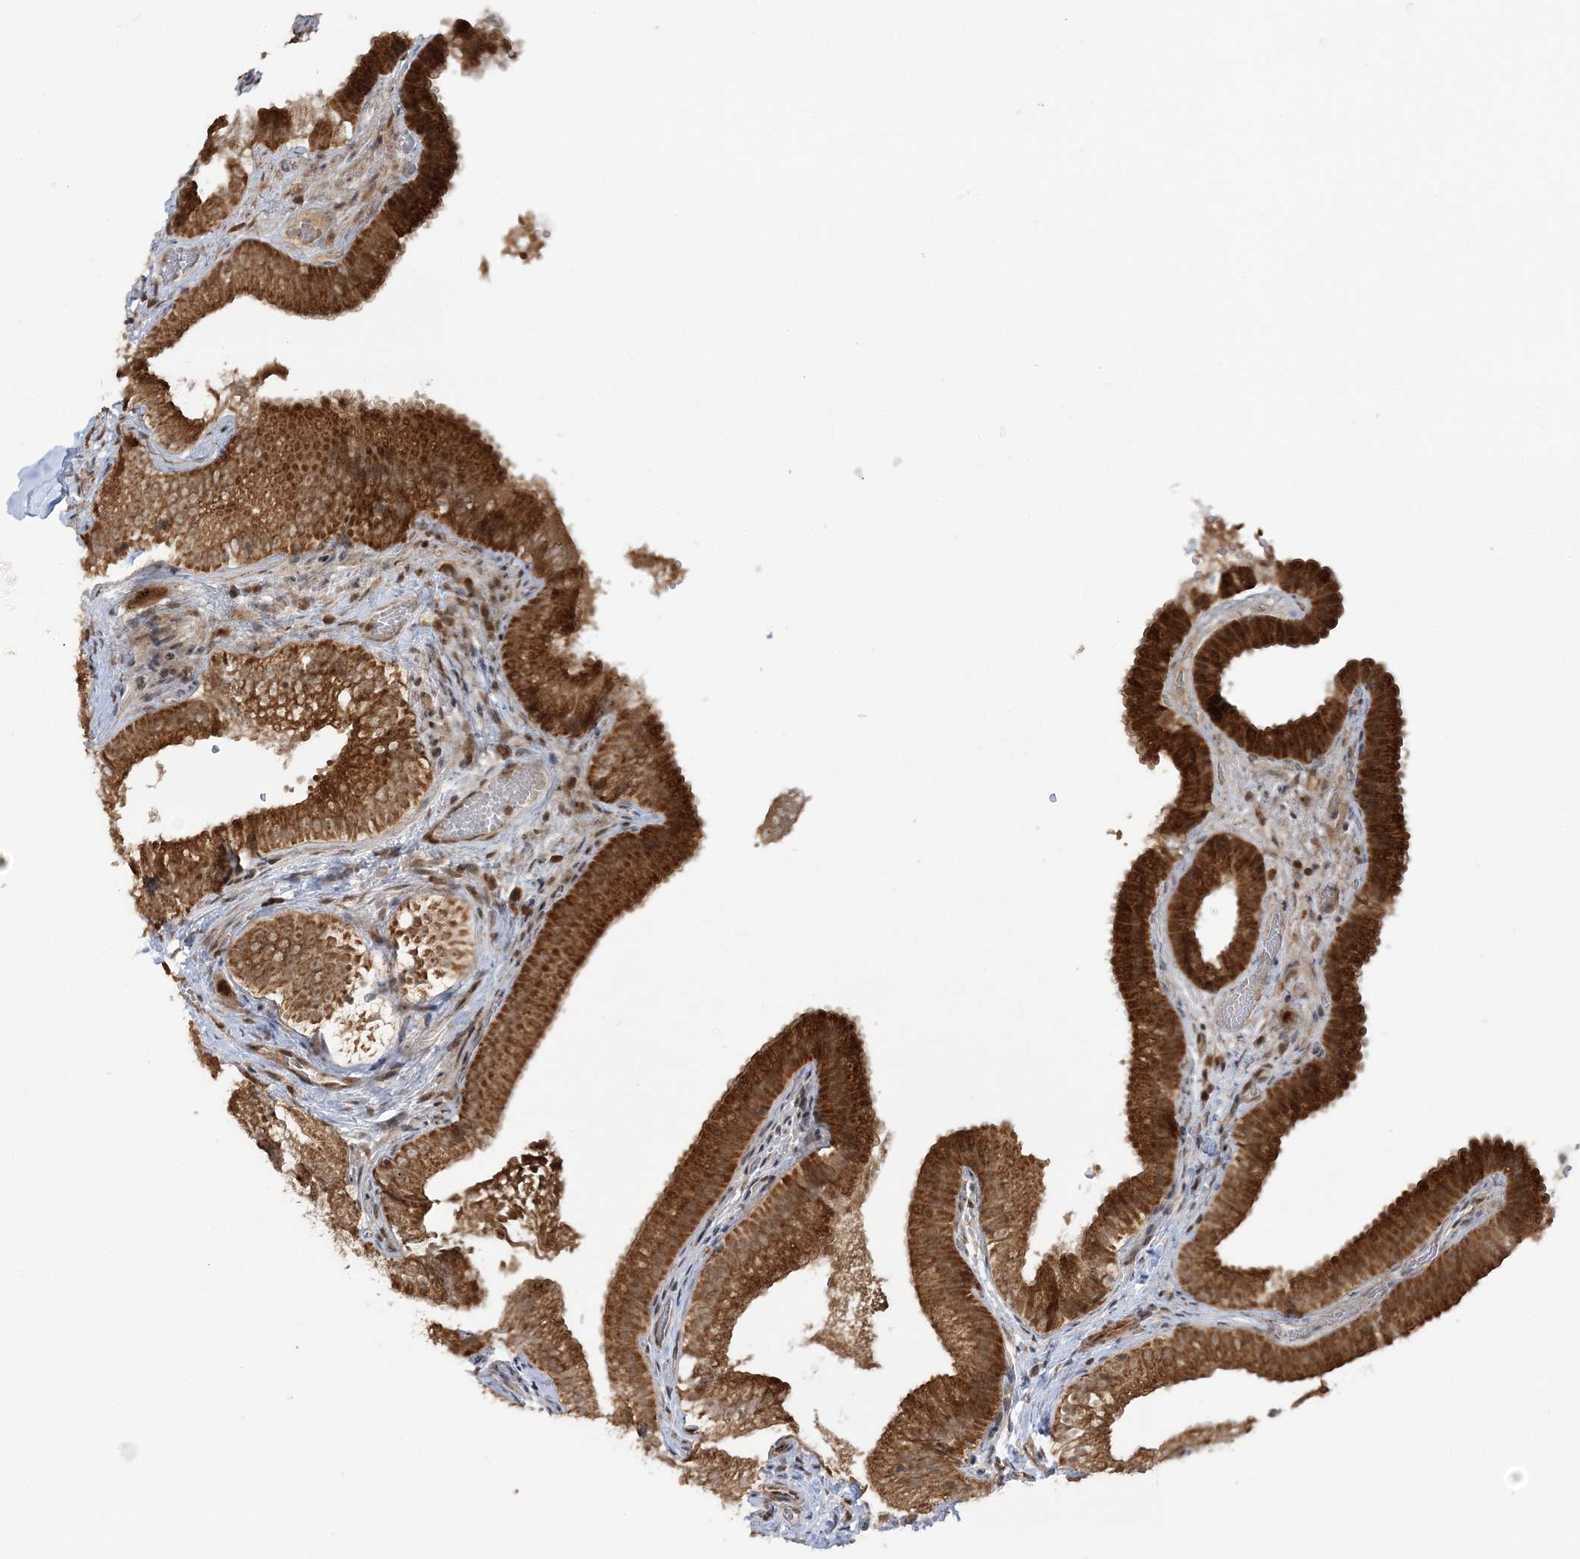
{"staining": {"intensity": "strong", "quantity": ">75%", "location": "cytoplasmic/membranous"}, "tissue": "gallbladder", "cell_type": "Glandular cells", "image_type": "normal", "snomed": [{"axis": "morphology", "description": "Normal tissue, NOS"}, {"axis": "topography", "description": "Gallbladder"}], "caption": "Protein expression by IHC reveals strong cytoplasmic/membranous expression in about >75% of glandular cells in benign gallbladder. (Brightfield microscopy of DAB IHC at high magnification).", "gene": "MRPL47", "patient": {"sex": "female", "age": 30}}